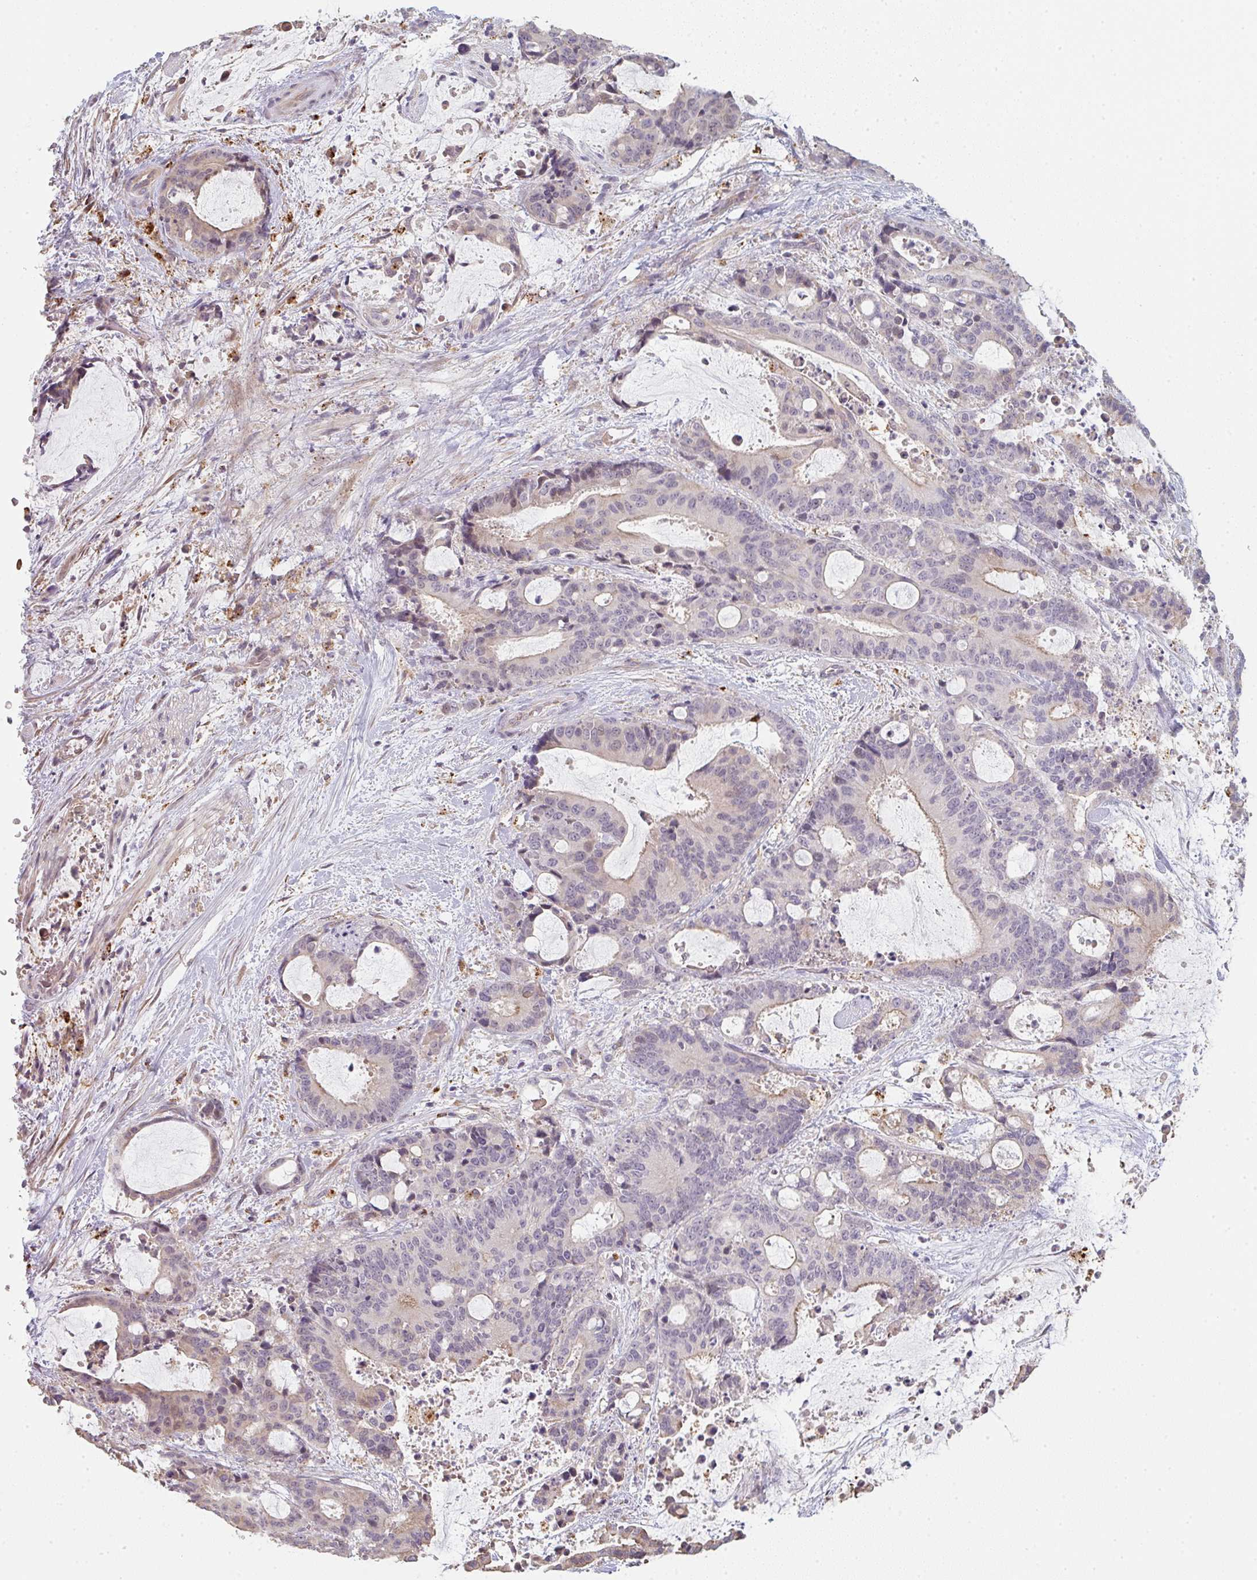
{"staining": {"intensity": "negative", "quantity": "none", "location": "none"}, "tissue": "liver cancer", "cell_type": "Tumor cells", "image_type": "cancer", "snomed": [{"axis": "morphology", "description": "Normal tissue, NOS"}, {"axis": "morphology", "description": "Cholangiocarcinoma"}, {"axis": "topography", "description": "Liver"}, {"axis": "topography", "description": "Peripheral nerve tissue"}], "caption": "This is an immunohistochemistry (IHC) photomicrograph of human liver cholangiocarcinoma. There is no positivity in tumor cells.", "gene": "TMEM237", "patient": {"sex": "female", "age": 73}}